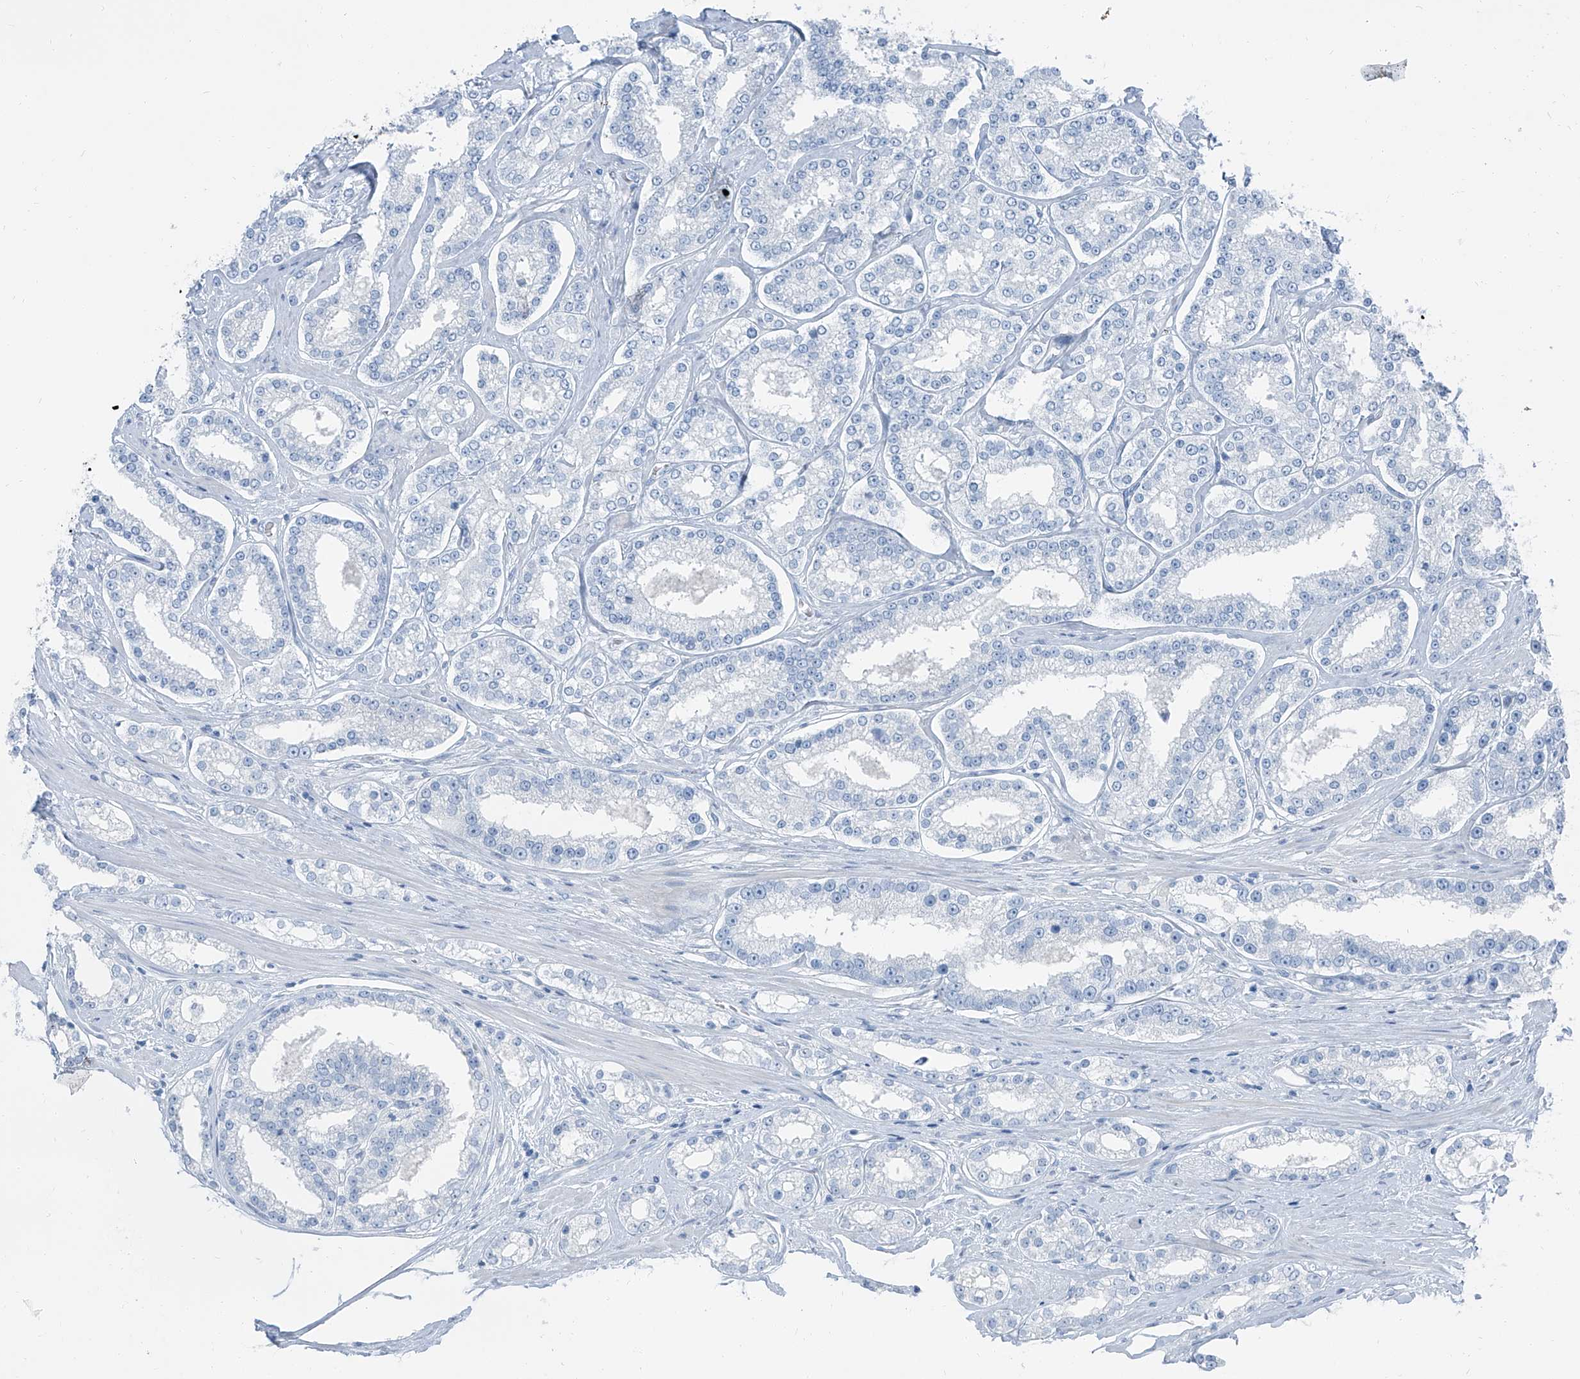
{"staining": {"intensity": "negative", "quantity": "none", "location": "none"}, "tissue": "prostate cancer", "cell_type": "Tumor cells", "image_type": "cancer", "snomed": [{"axis": "morphology", "description": "Normal tissue, NOS"}, {"axis": "morphology", "description": "Adenocarcinoma, High grade"}, {"axis": "topography", "description": "Prostate"}], "caption": "The micrograph reveals no significant positivity in tumor cells of prostate cancer (adenocarcinoma (high-grade)).", "gene": "RGN", "patient": {"sex": "male", "age": 83}}